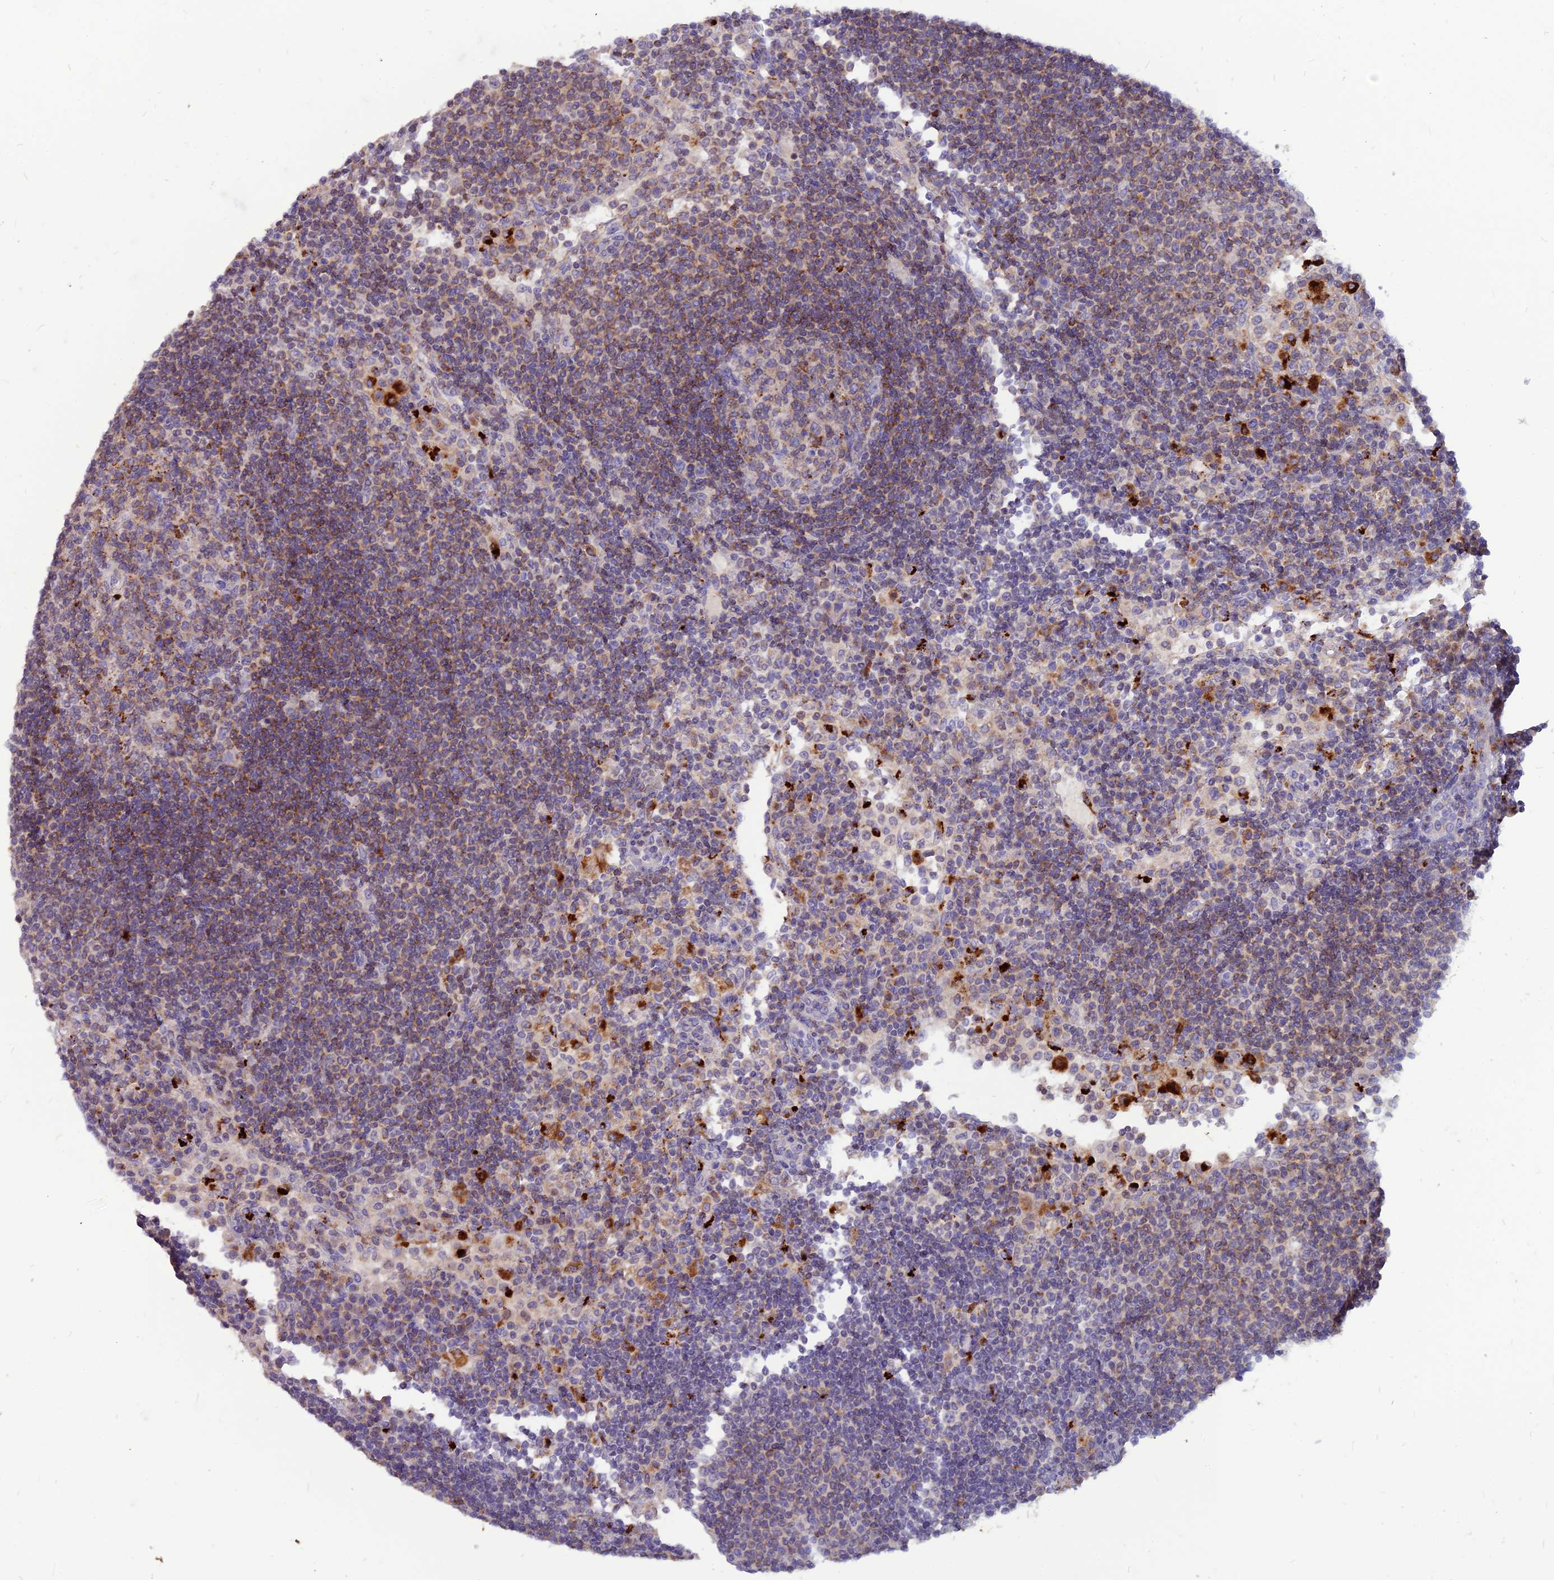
{"staining": {"intensity": "moderate", "quantity": "25%-75%", "location": "cytoplasmic/membranous"}, "tissue": "lymph node", "cell_type": "Germinal center cells", "image_type": "normal", "snomed": [{"axis": "morphology", "description": "Normal tissue, NOS"}, {"axis": "topography", "description": "Lymph node"}], "caption": "Brown immunohistochemical staining in benign lymph node displays moderate cytoplasmic/membranous staining in approximately 25%-75% of germinal center cells.", "gene": "PCED1B", "patient": {"sex": "female", "age": 53}}